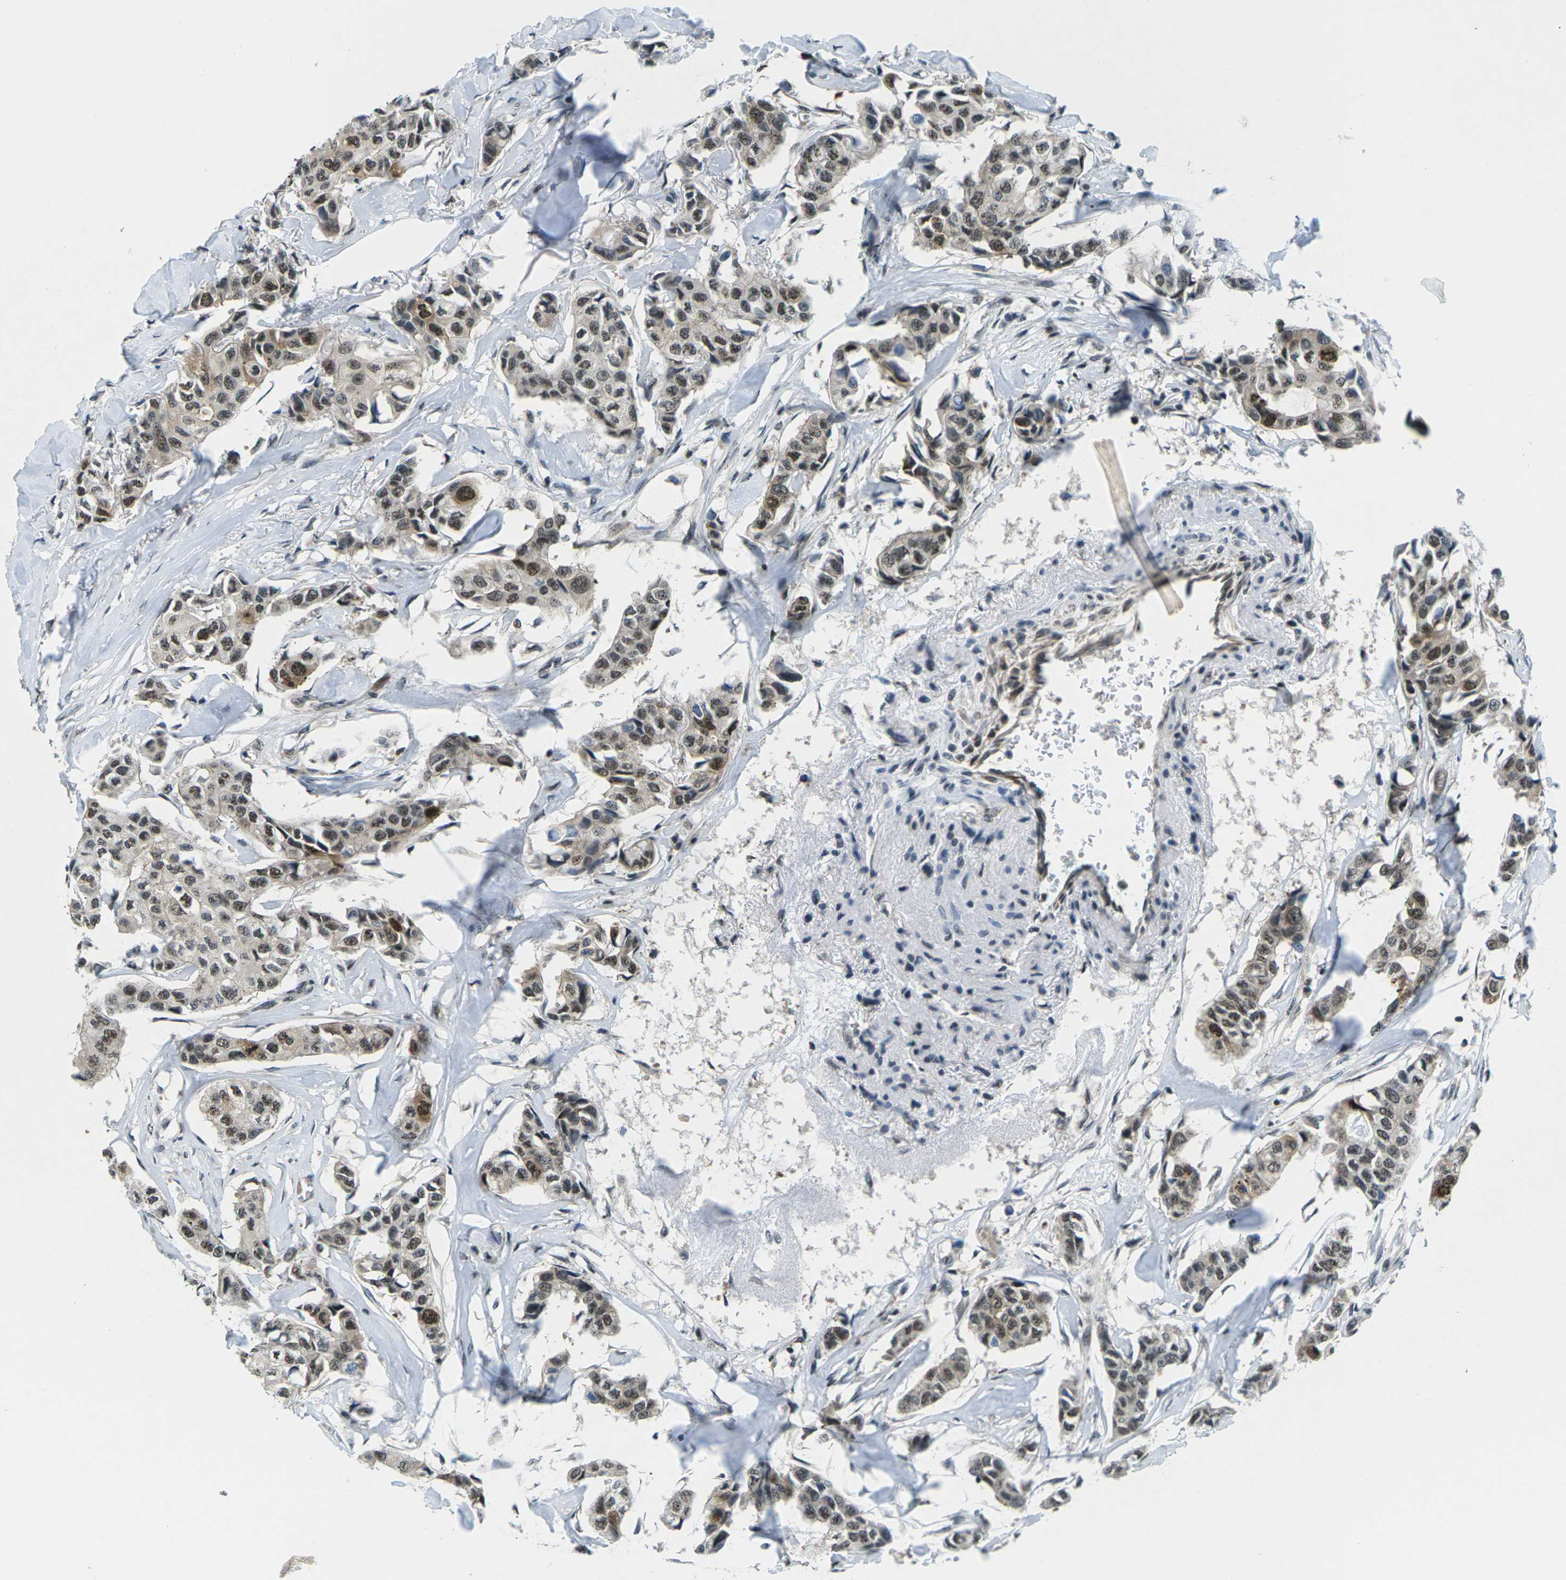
{"staining": {"intensity": "moderate", "quantity": ">75%", "location": "cytoplasmic/membranous,nuclear"}, "tissue": "breast cancer", "cell_type": "Tumor cells", "image_type": "cancer", "snomed": [{"axis": "morphology", "description": "Duct carcinoma"}, {"axis": "topography", "description": "Breast"}], "caption": "The image displays a brown stain indicating the presence of a protein in the cytoplasmic/membranous and nuclear of tumor cells in breast intraductal carcinoma.", "gene": "UBE2S", "patient": {"sex": "female", "age": 80}}